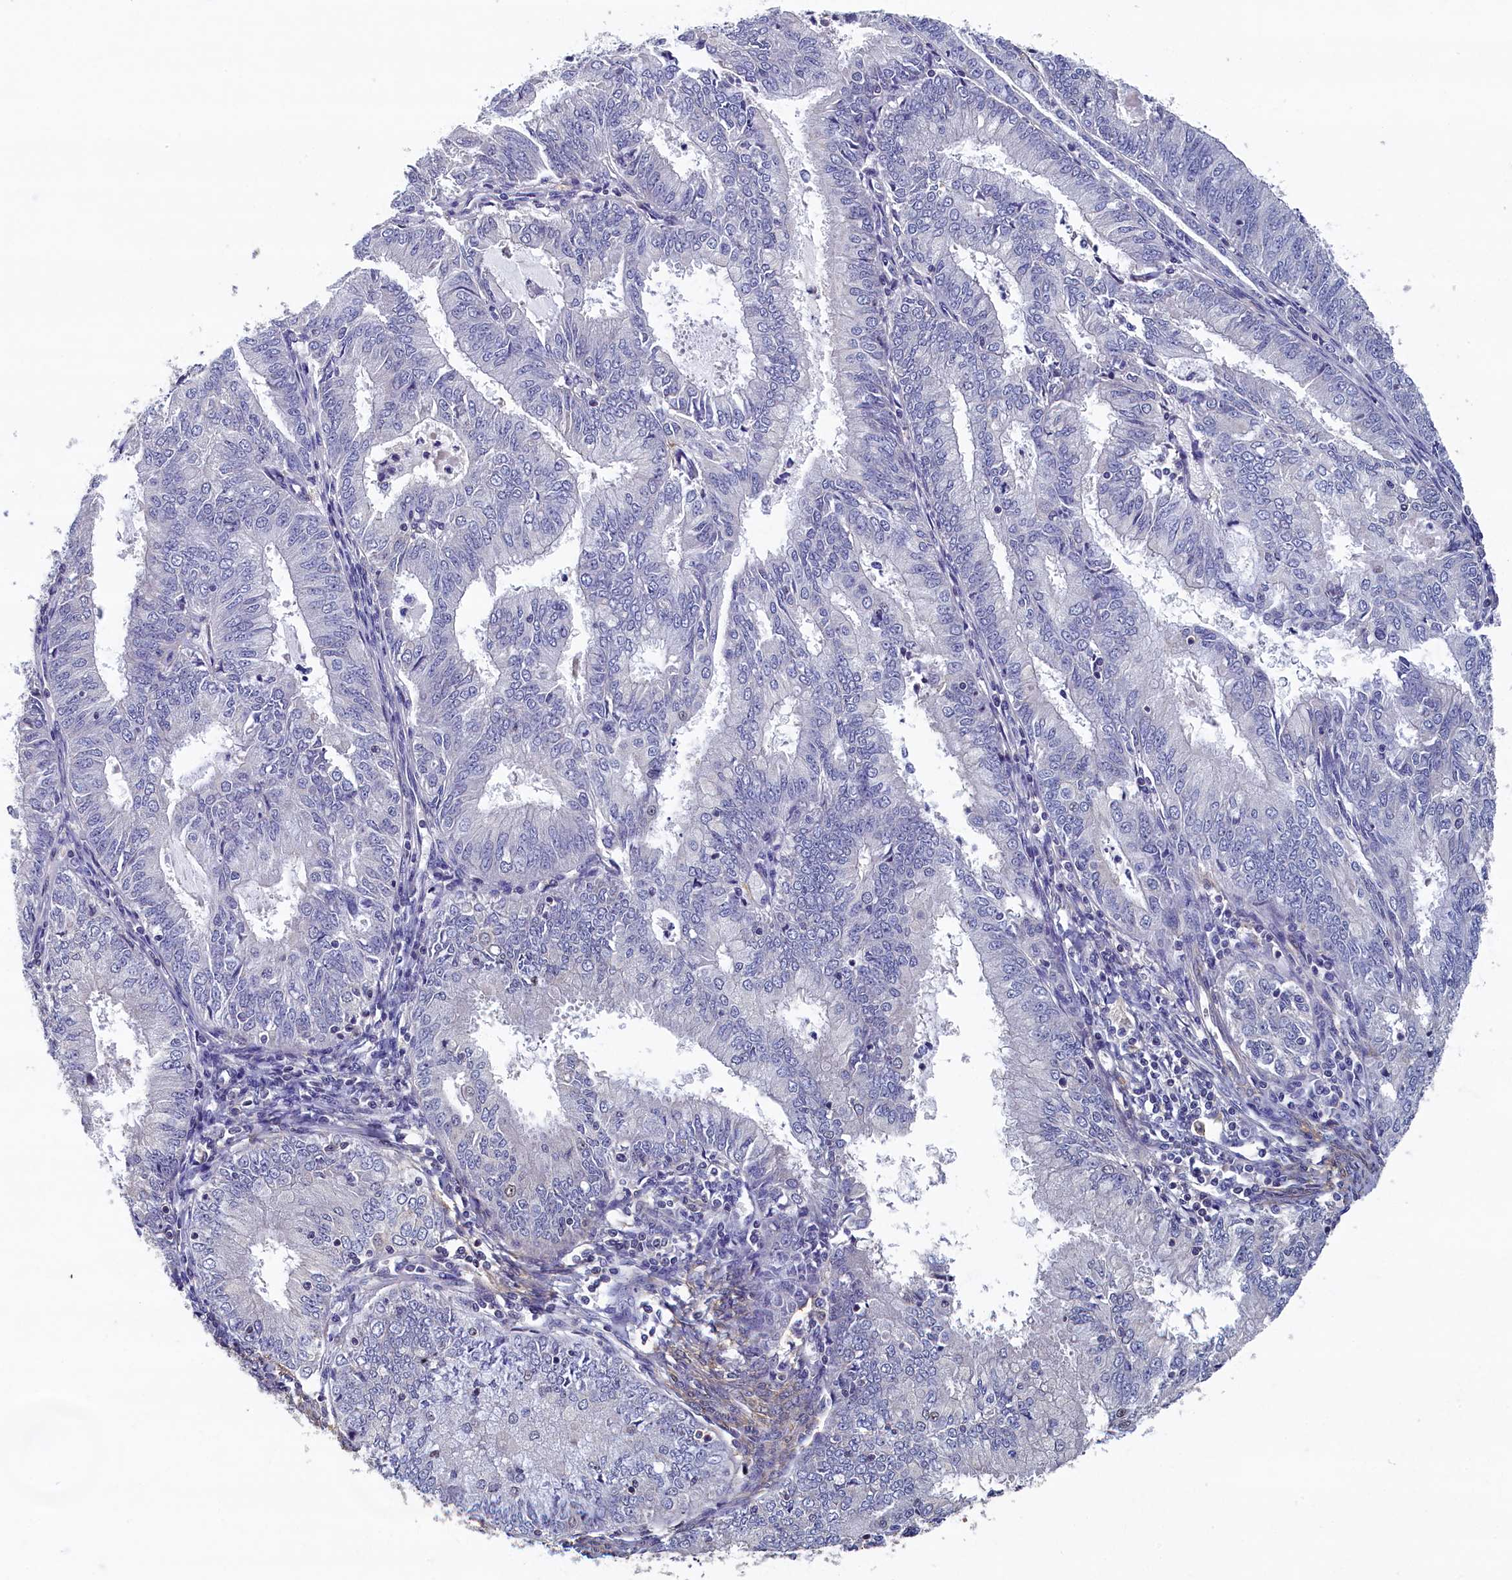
{"staining": {"intensity": "negative", "quantity": "none", "location": "none"}, "tissue": "endometrial cancer", "cell_type": "Tumor cells", "image_type": "cancer", "snomed": [{"axis": "morphology", "description": "Adenocarcinoma, NOS"}, {"axis": "topography", "description": "Endometrium"}], "caption": "A histopathology image of human endometrial cancer is negative for staining in tumor cells.", "gene": "TBCB", "patient": {"sex": "female", "age": 57}}